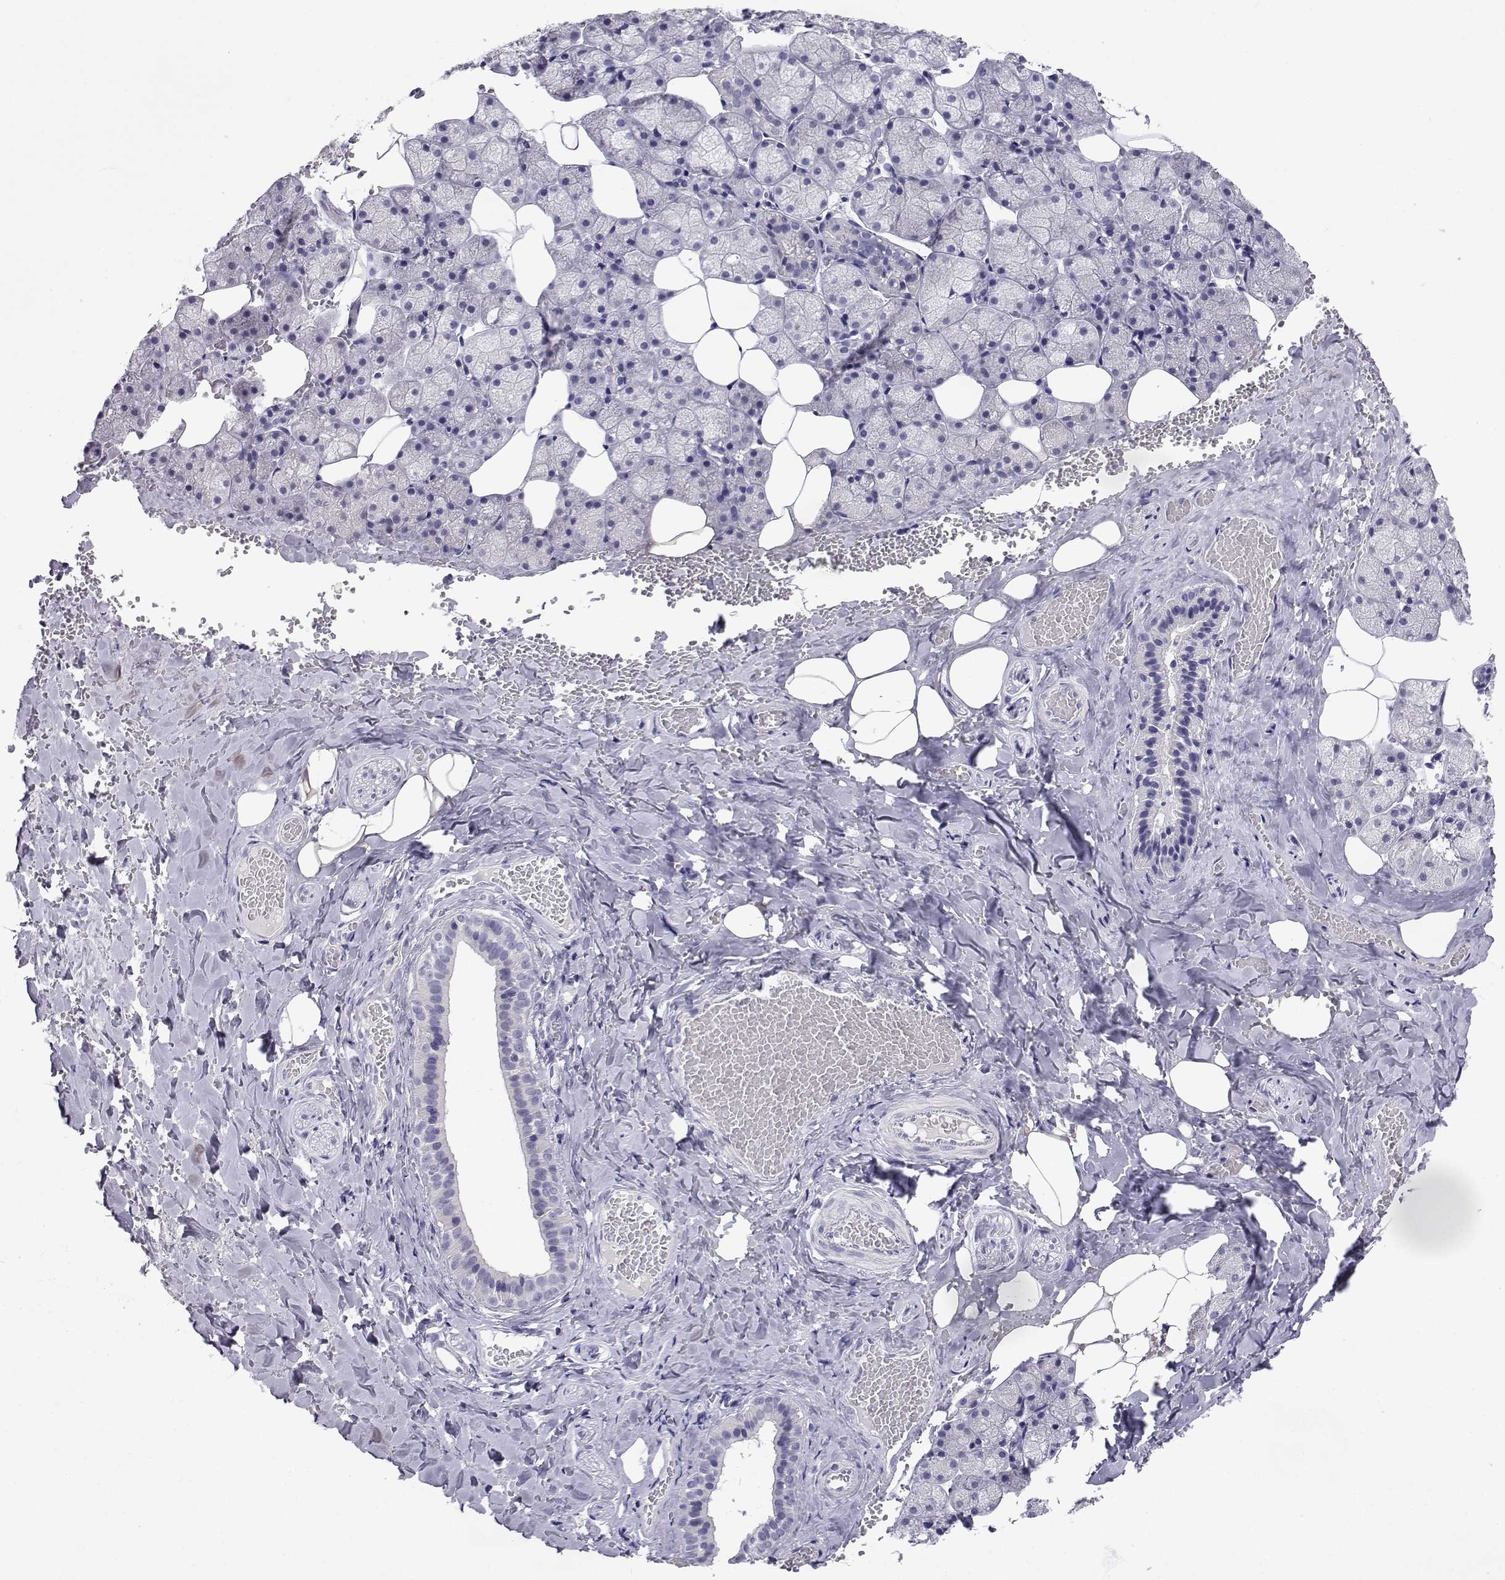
{"staining": {"intensity": "negative", "quantity": "none", "location": "none"}, "tissue": "salivary gland", "cell_type": "Glandular cells", "image_type": "normal", "snomed": [{"axis": "morphology", "description": "Normal tissue, NOS"}, {"axis": "topography", "description": "Salivary gland"}], "caption": "Micrograph shows no significant protein staining in glandular cells of unremarkable salivary gland. (DAB immunohistochemistry (IHC) visualized using brightfield microscopy, high magnification).", "gene": "SLC6A3", "patient": {"sex": "male", "age": 38}}